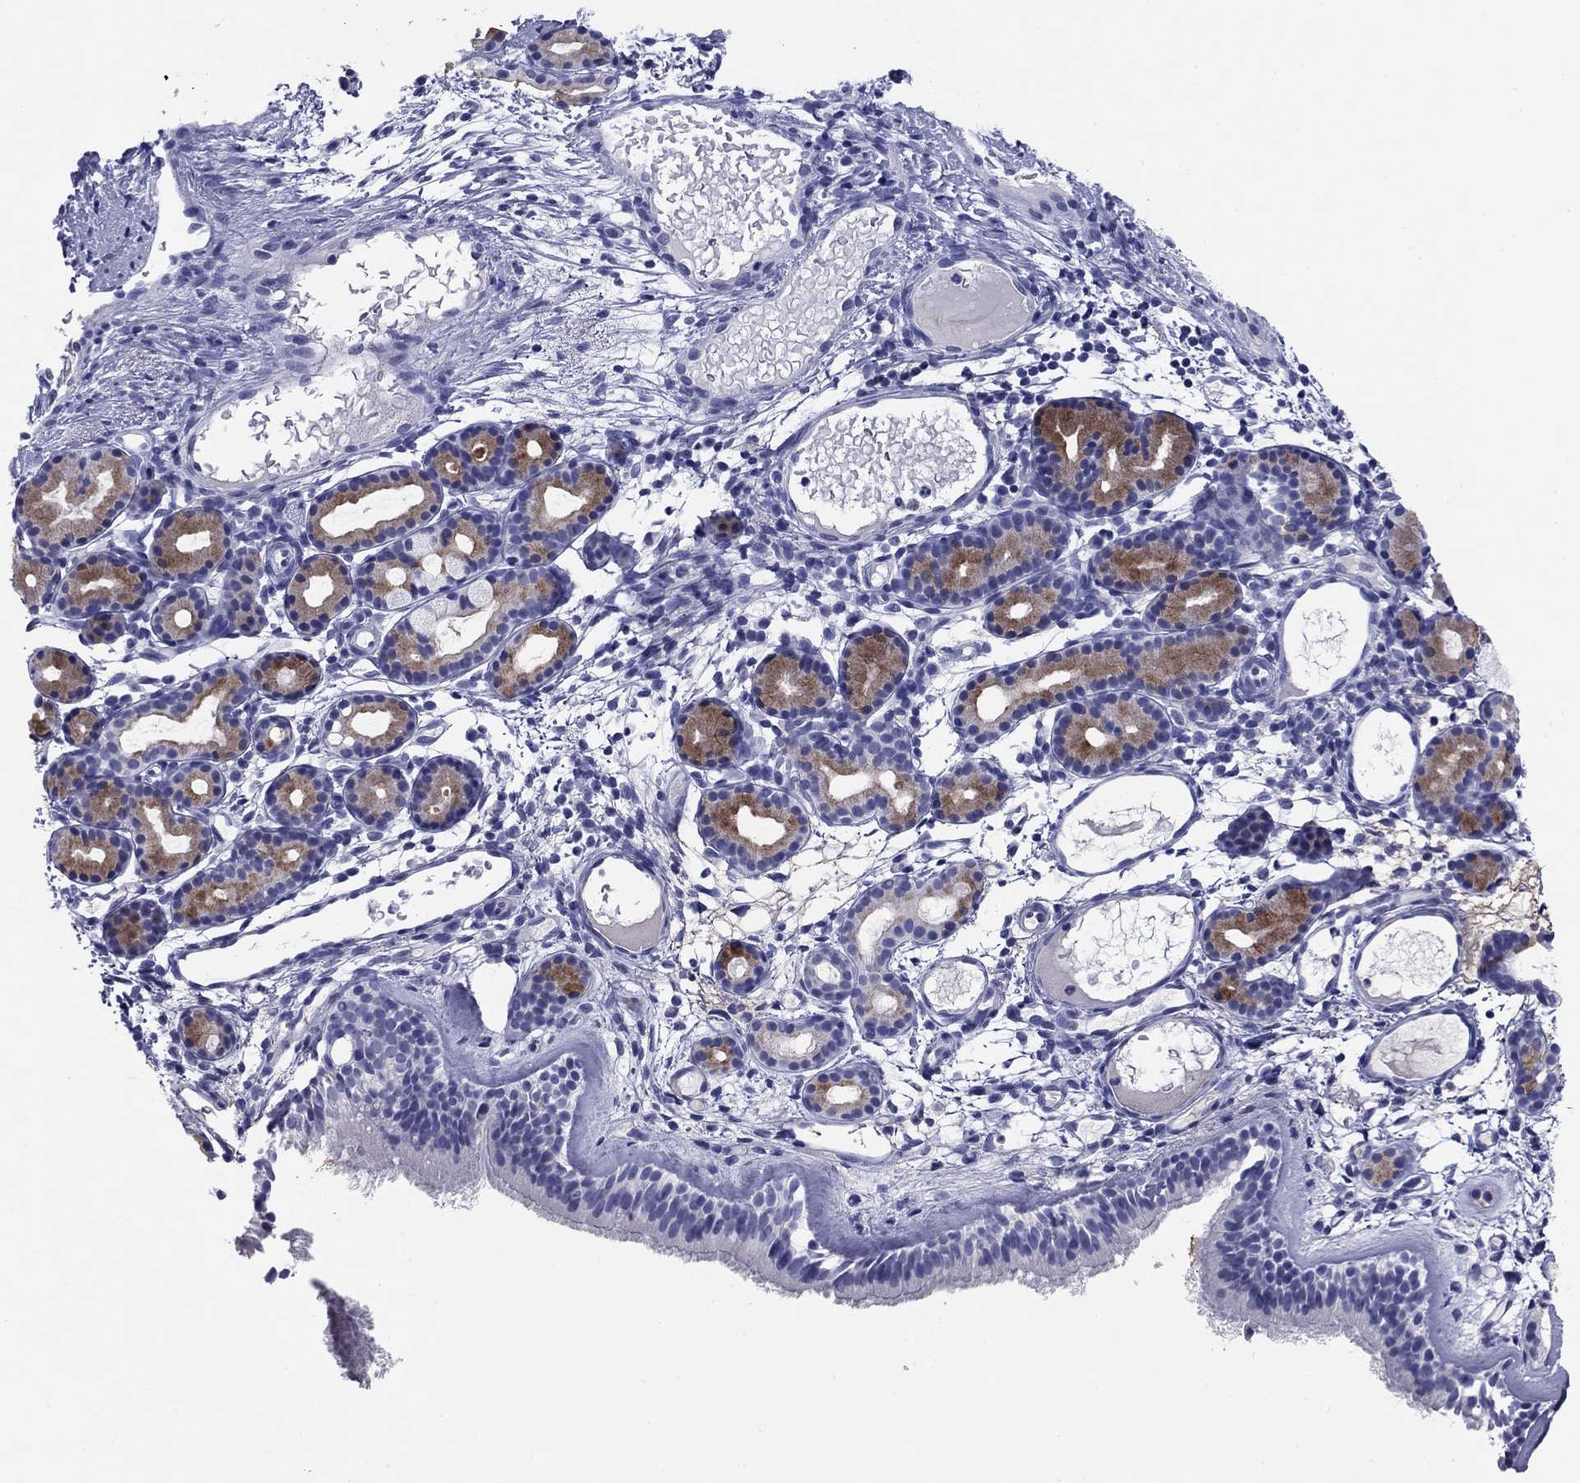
{"staining": {"intensity": "negative", "quantity": "none", "location": "none"}, "tissue": "nasopharynx", "cell_type": "Respiratory epithelial cells", "image_type": "normal", "snomed": [{"axis": "morphology", "description": "Normal tissue, NOS"}, {"axis": "topography", "description": "Nasopharynx"}], "caption": "This image is of normal nasopharynx stained with IHC to label a protein in brown with the nuclei are counter-stained blue. There is no positivity in respiratory epithelial cells.", "gene": "ABCC2", "patient": {"sex": "female", "age": 81}}